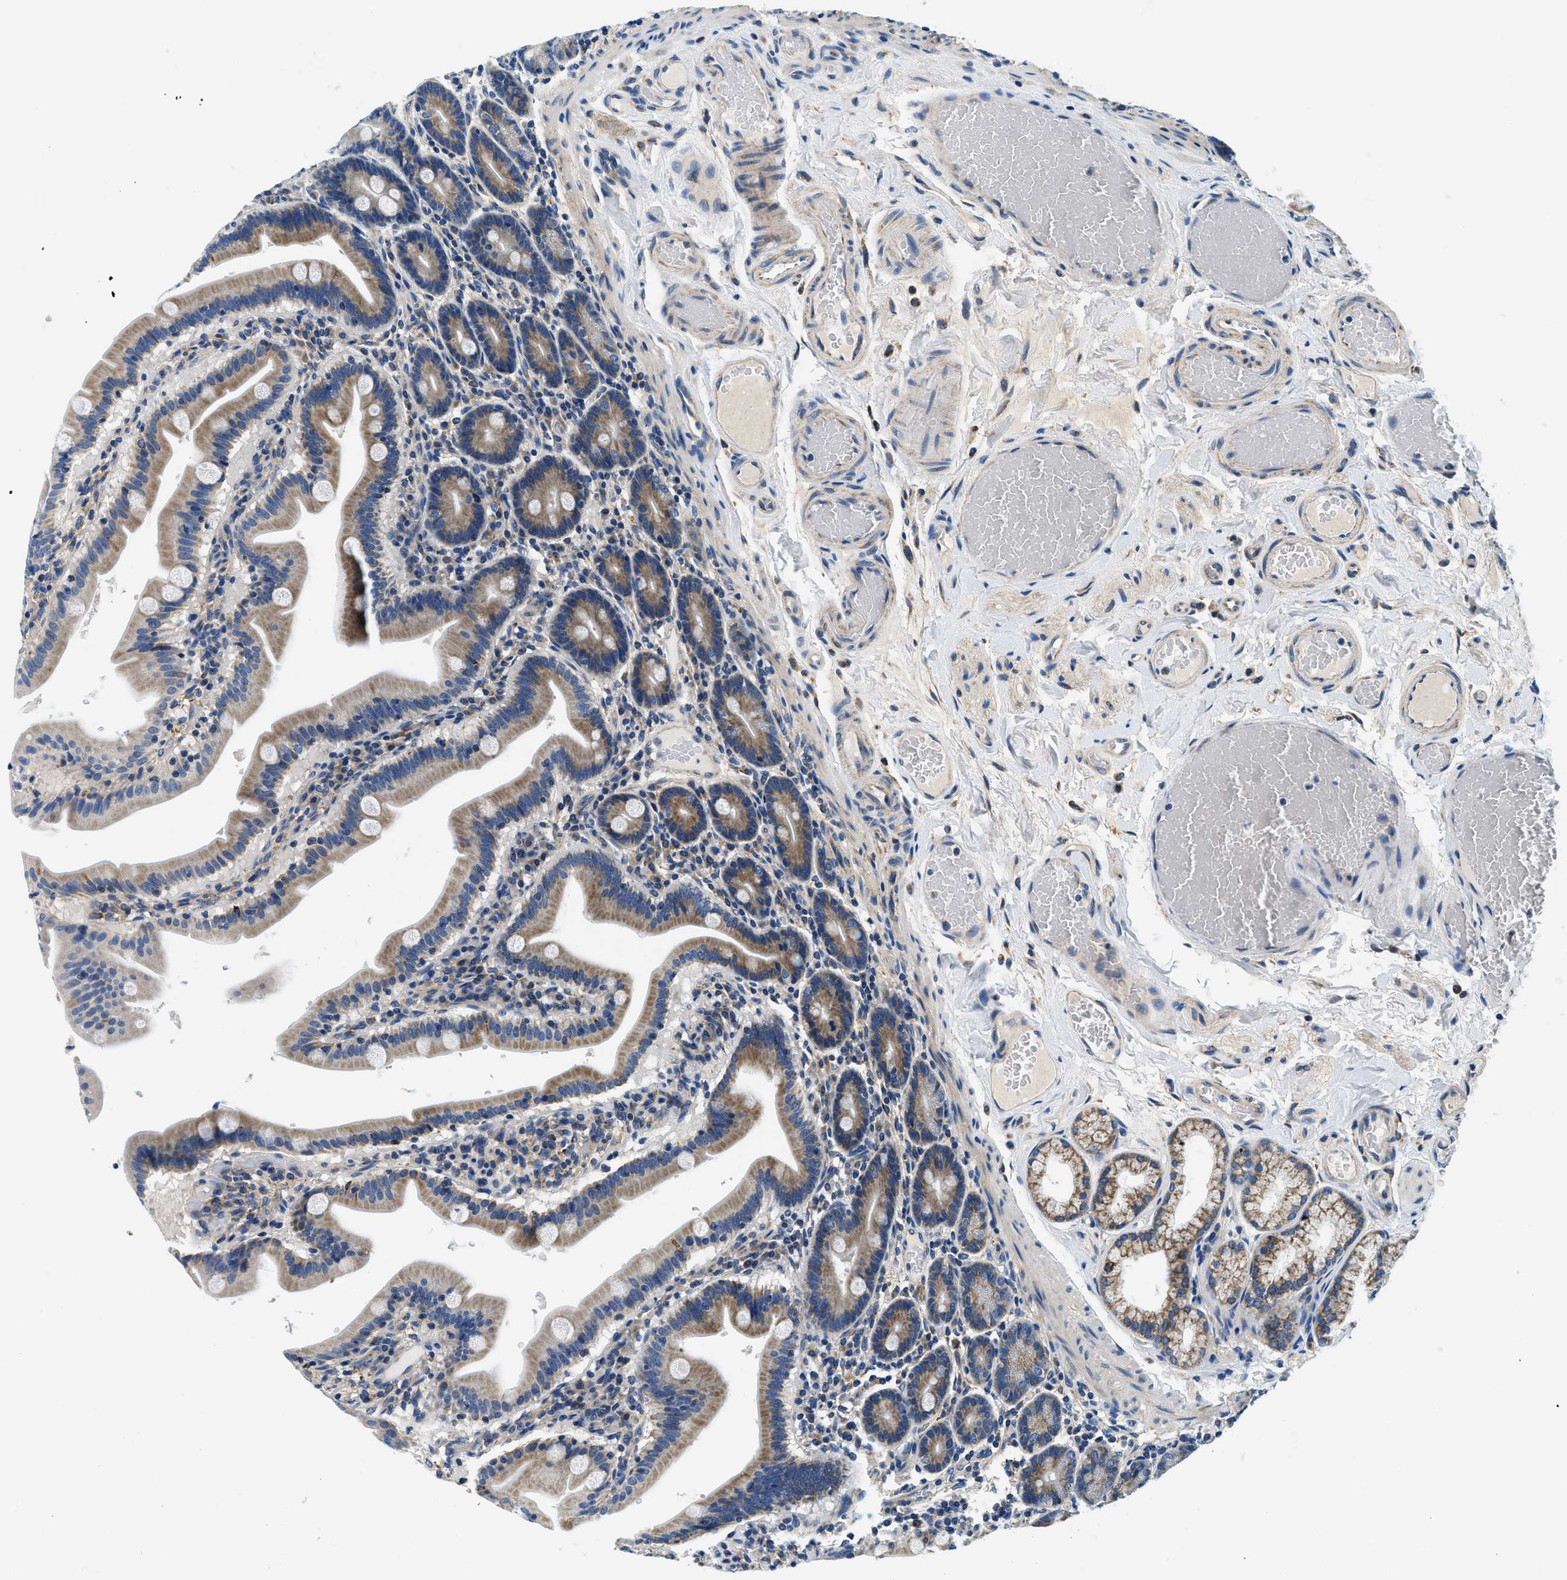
{"staining": {"intensity": "moderate", "quantity": ">75%", "location": "cytoplasmic/membranous"}, "tissue": "duodenum", "cell_type": "Glandular cells", "image_type": "normal", "snomed": [{"axis": "morphology", "description": "Normal tissue, NOS"}, {"axis": "topography", "description": "Duodenum"}], "caption": "Protein staining of unremarkable duodenum exhibits moderate cytoplasmic/membranous staining in about >75% of glandular cells.", "gene": "SAMD4B", "patient": {"sex": "male", "age": 54}}